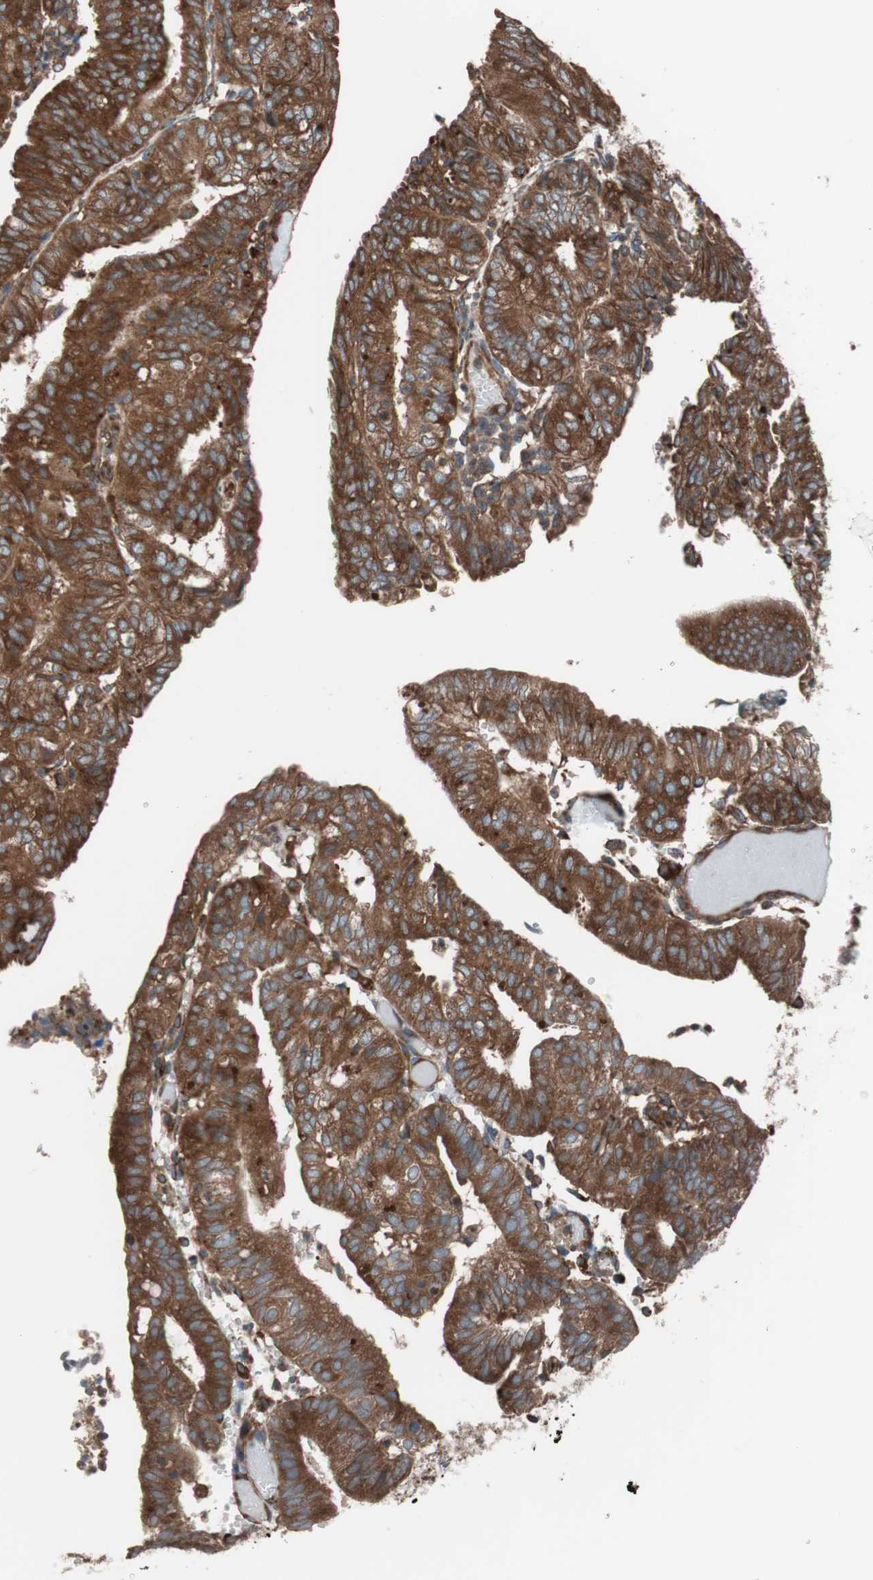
{"staining": {"intensity": "strong", "quantity": ">75%", "location": "cytoplasmic/membranous"}, "tissue": "endometrial cancer", "cell_type": "Tumor cells", "image_type": "cancer", "snomed": [{"axis": "morphology", "description": "Adenocarcinoma, NOS"}, {"axis": "topography", "description": "Uterus"}], "caption": "The immunohistochemical stain labels strong cytoplasmic/membranous expression in tumor cells of endometrial cancer tissue. (DAB IHC with brightfield microscopy, high magnification).", "gene": "SEC31A", "patient": {"sex": "female", "age": 60}}